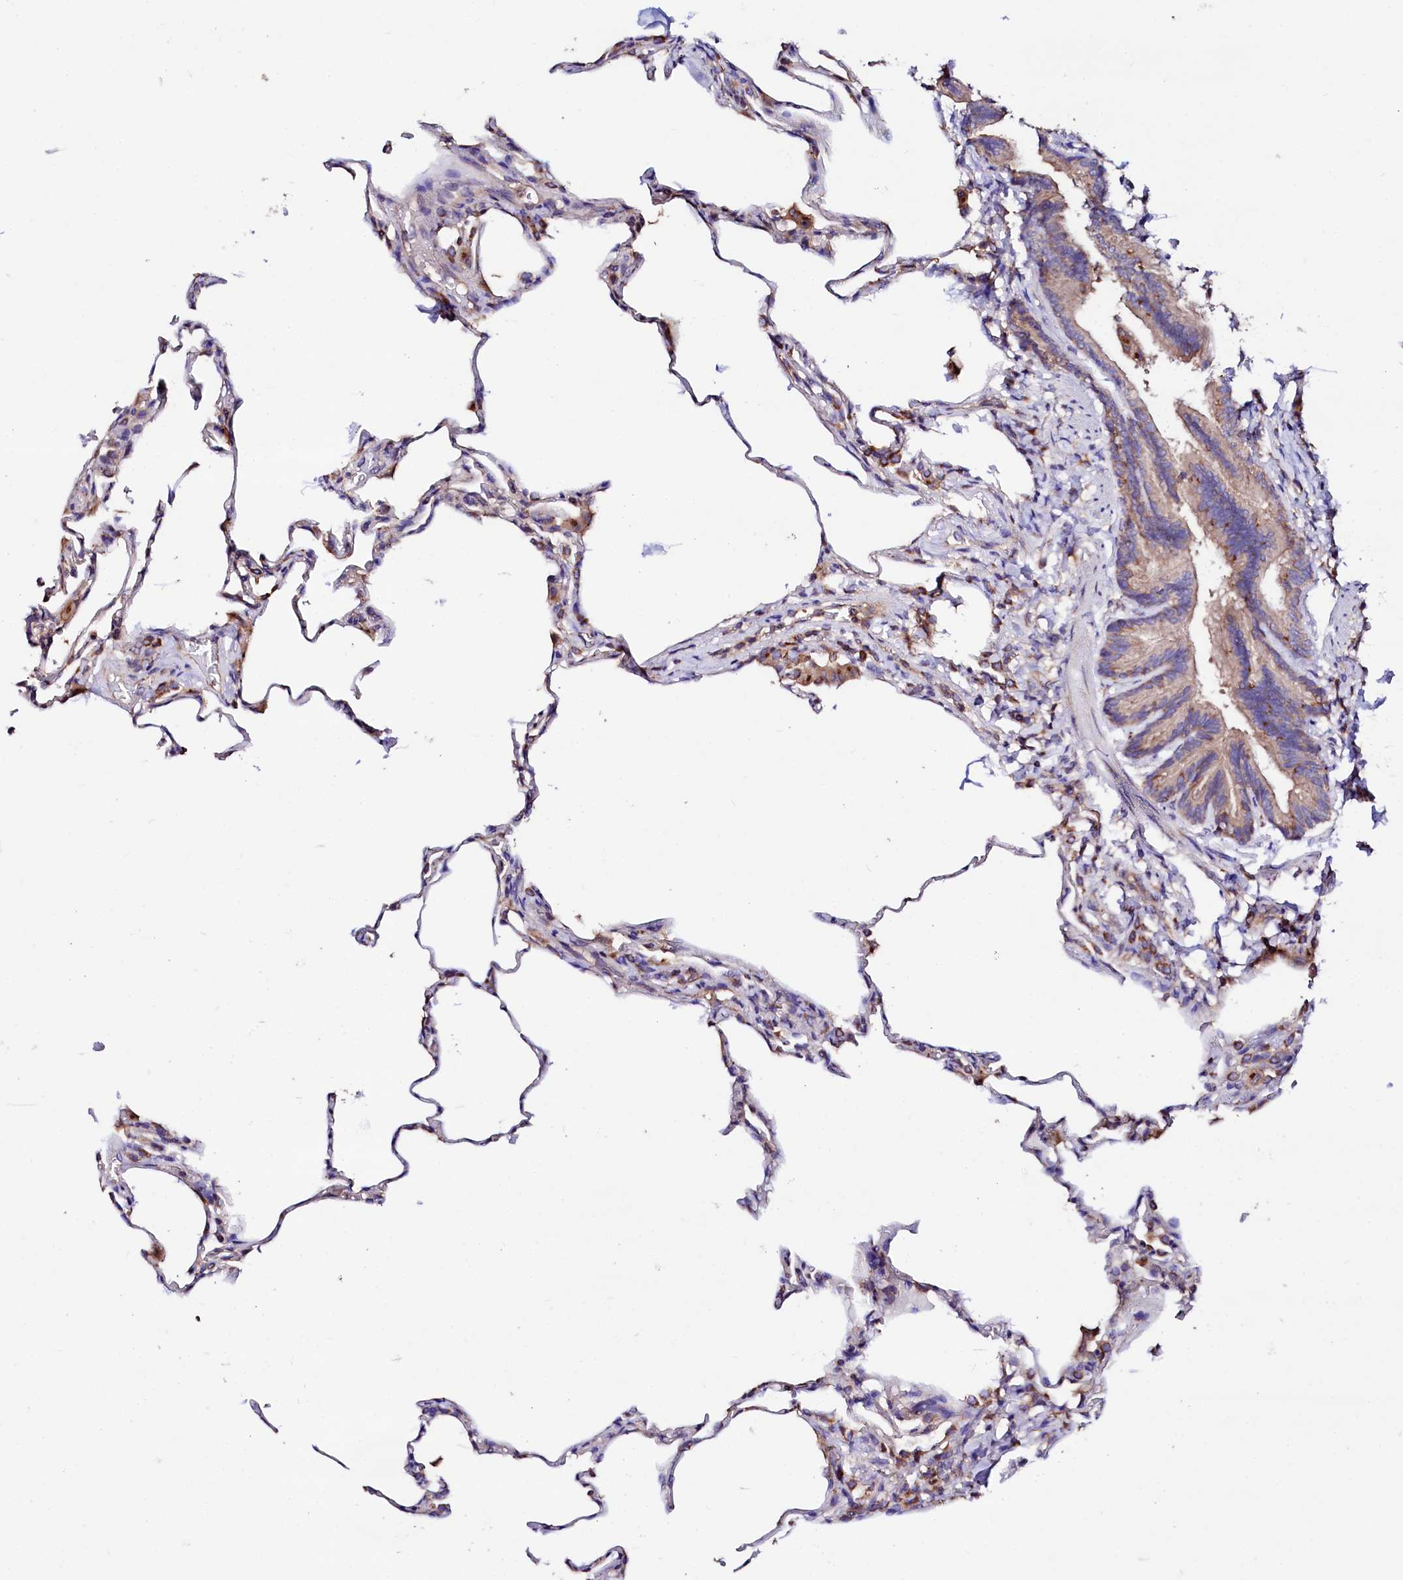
{"staining": {"intensity": "moderate", "quantity": "<25%", "location": "cytoplasmic/membranous"}, "tissue": "lung", "cell_type": "Alveolar cells", "image_type": "normal", "snomed": [{"axis": "morphology", "description": "Normal tissue, NOS"}, {"axis": "topography", "description": "Lung"}], "caption": "Moderate cytoplasmic/membranous protein expression is appreciated in approximately <25% of alveolar cells in lung.", "gene": "ST3GAL1", "patient": {"sex": "male", "age": 20}}